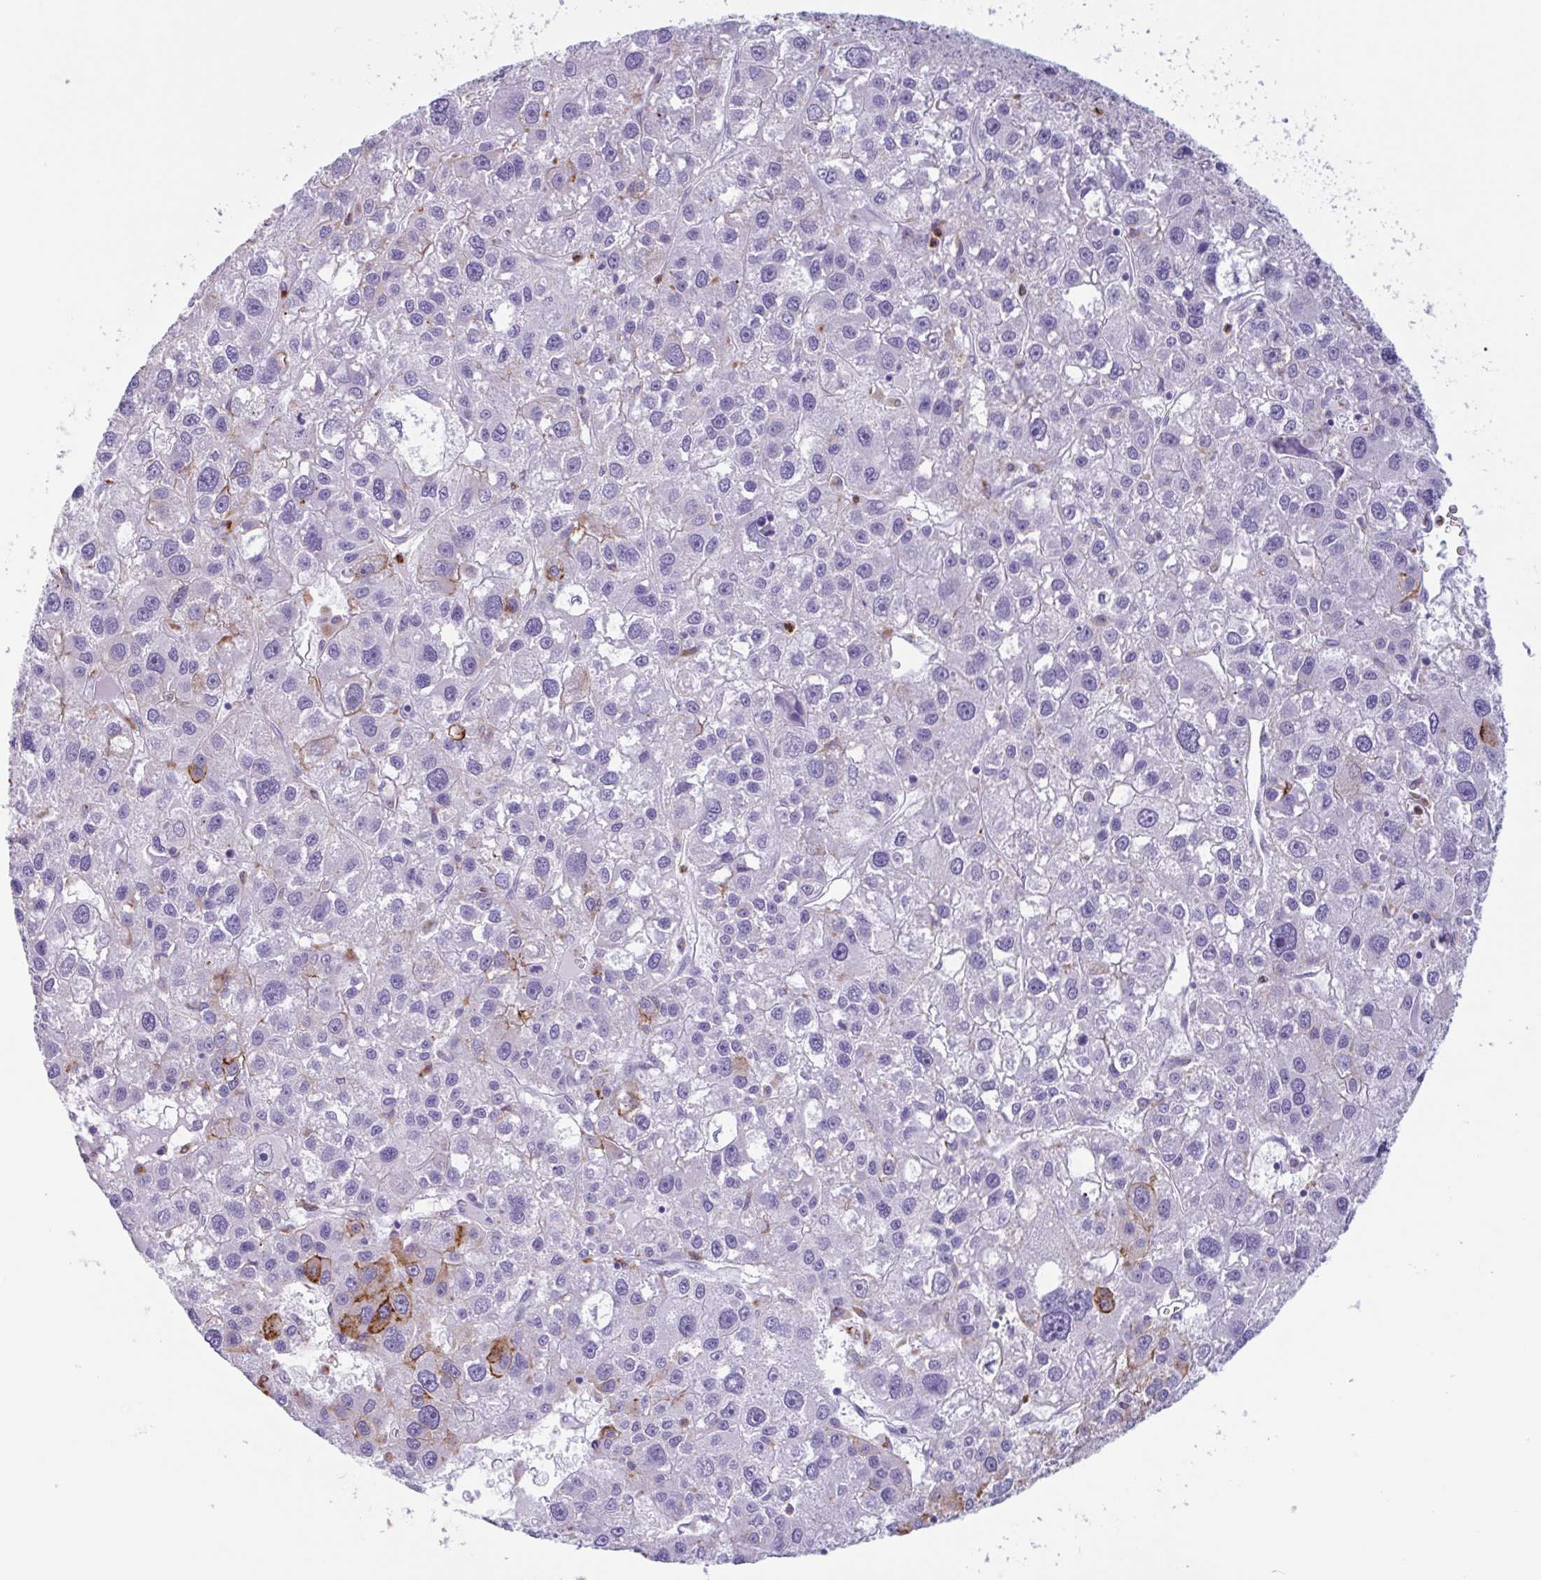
{"staining": {"intensity": "strong", "quantity": "<25%", "location": "cytoplasmic/membranous"}, "tissue": "liver cancer", "cell_type": "Tumor cells", "image_type": "cancer", "snomed": [{"axis": "morphology", "description": "Carcinoma, Hepatocellular, NOS"}, {"axis": "topography", "description": "Liver"}], "caption": "A micrograph showing strong cytoplasmic/membranous staining in about <25% of tumor cells in liver hepatocellular carcinoma, as visualized by brown immunohistochemical staining.", "gene": "DTWD2", "patient": {"sex": "male", "age": 73}}